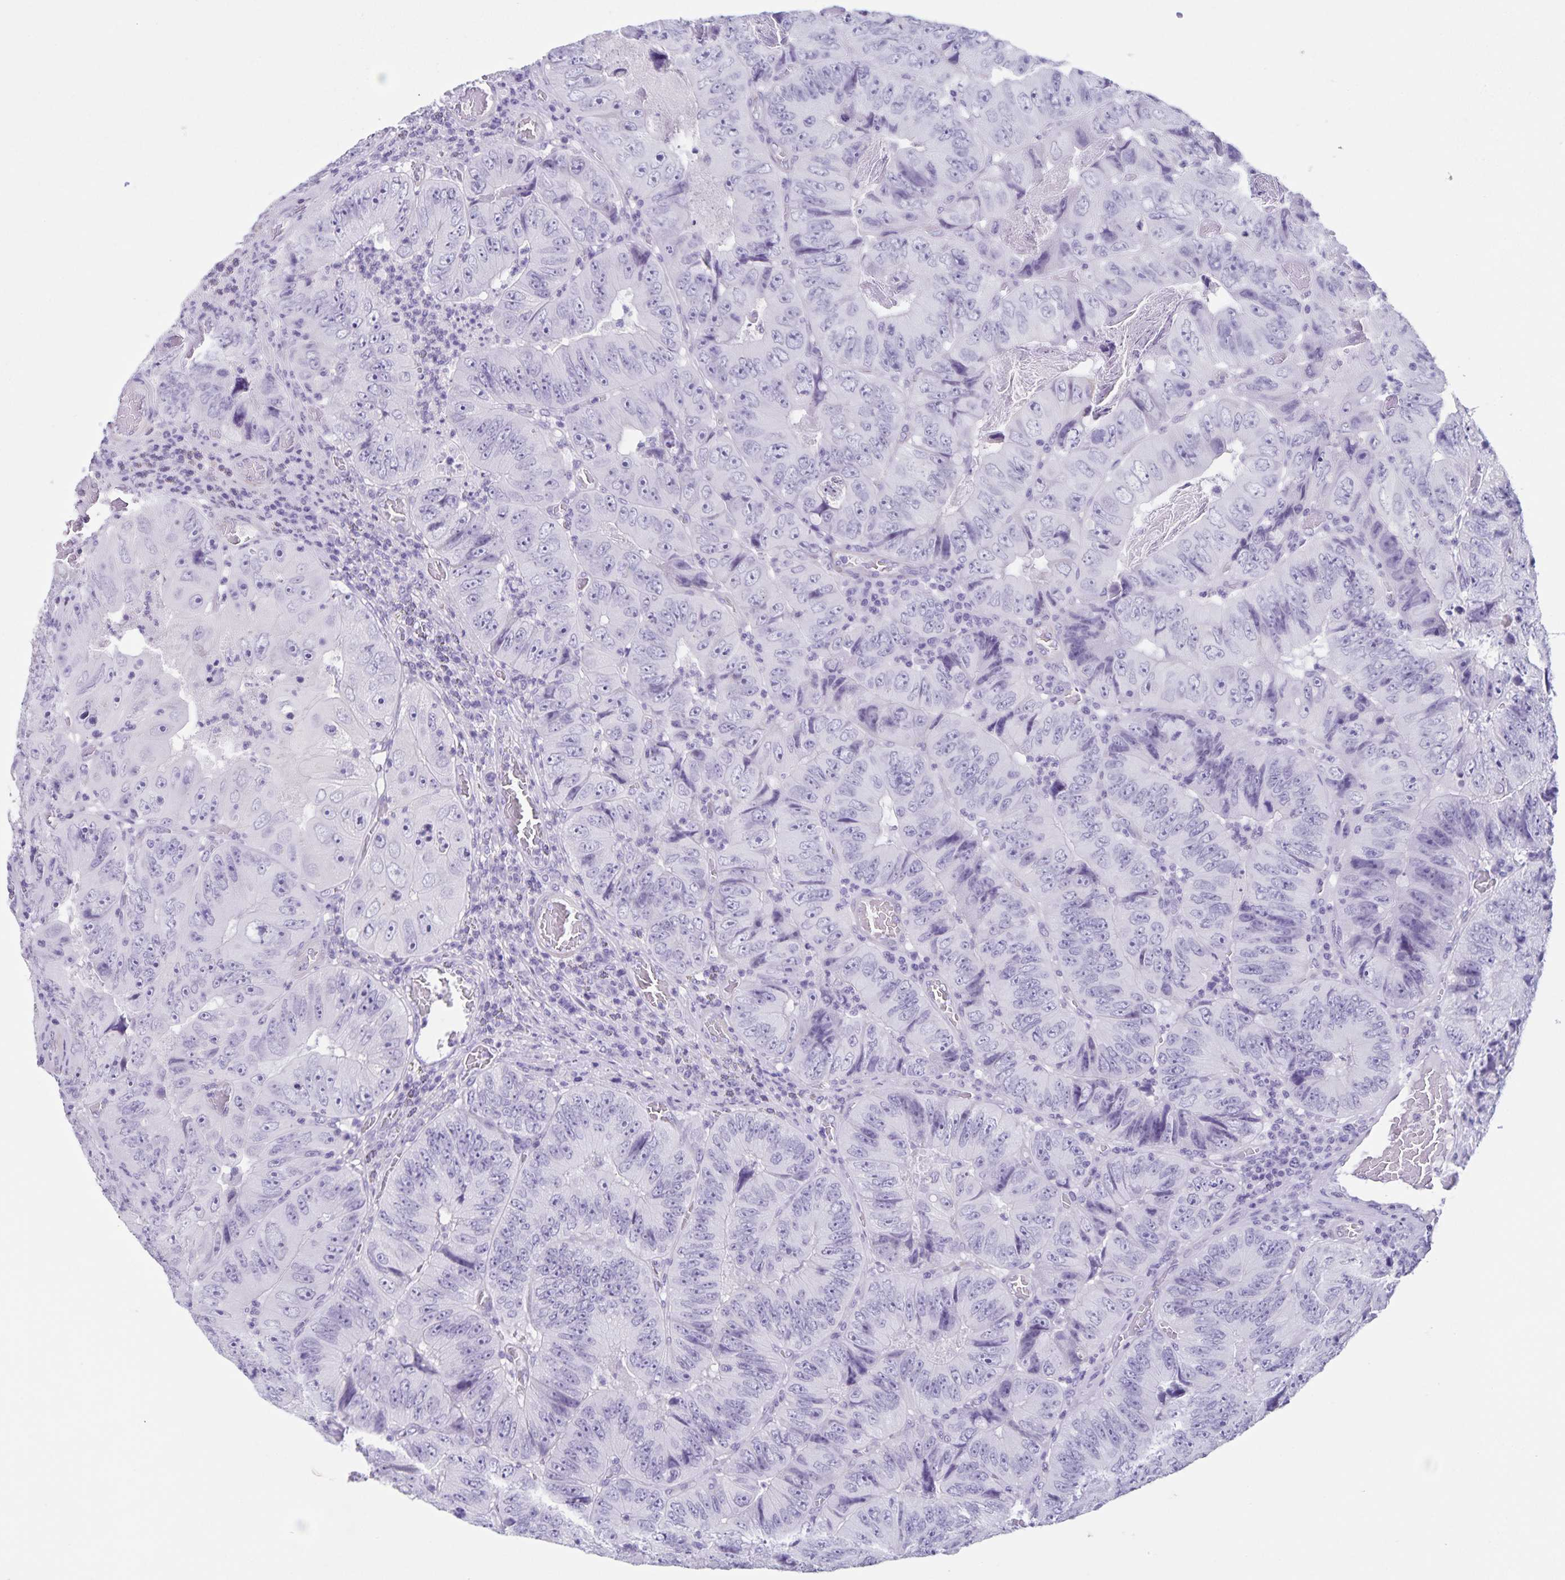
{"staining": {"intensity": "negative", "quantity": "none", "location": "none"}, "tissue": "colorectal cancer", "cell_type": "Tumor cells", "image_type": "cancer", "snomed": [{"axis": "morphology", "description": "Adenocarcinoma, NOS"}, {"axis": "topography", "description": "Colon"}], "caption": "Protein analysis of colorectal adenocarcinoma reveals no significant expression in tumor cells.", "gene": "C11orf42", "patient": {"sex": "female", "age": 84}}